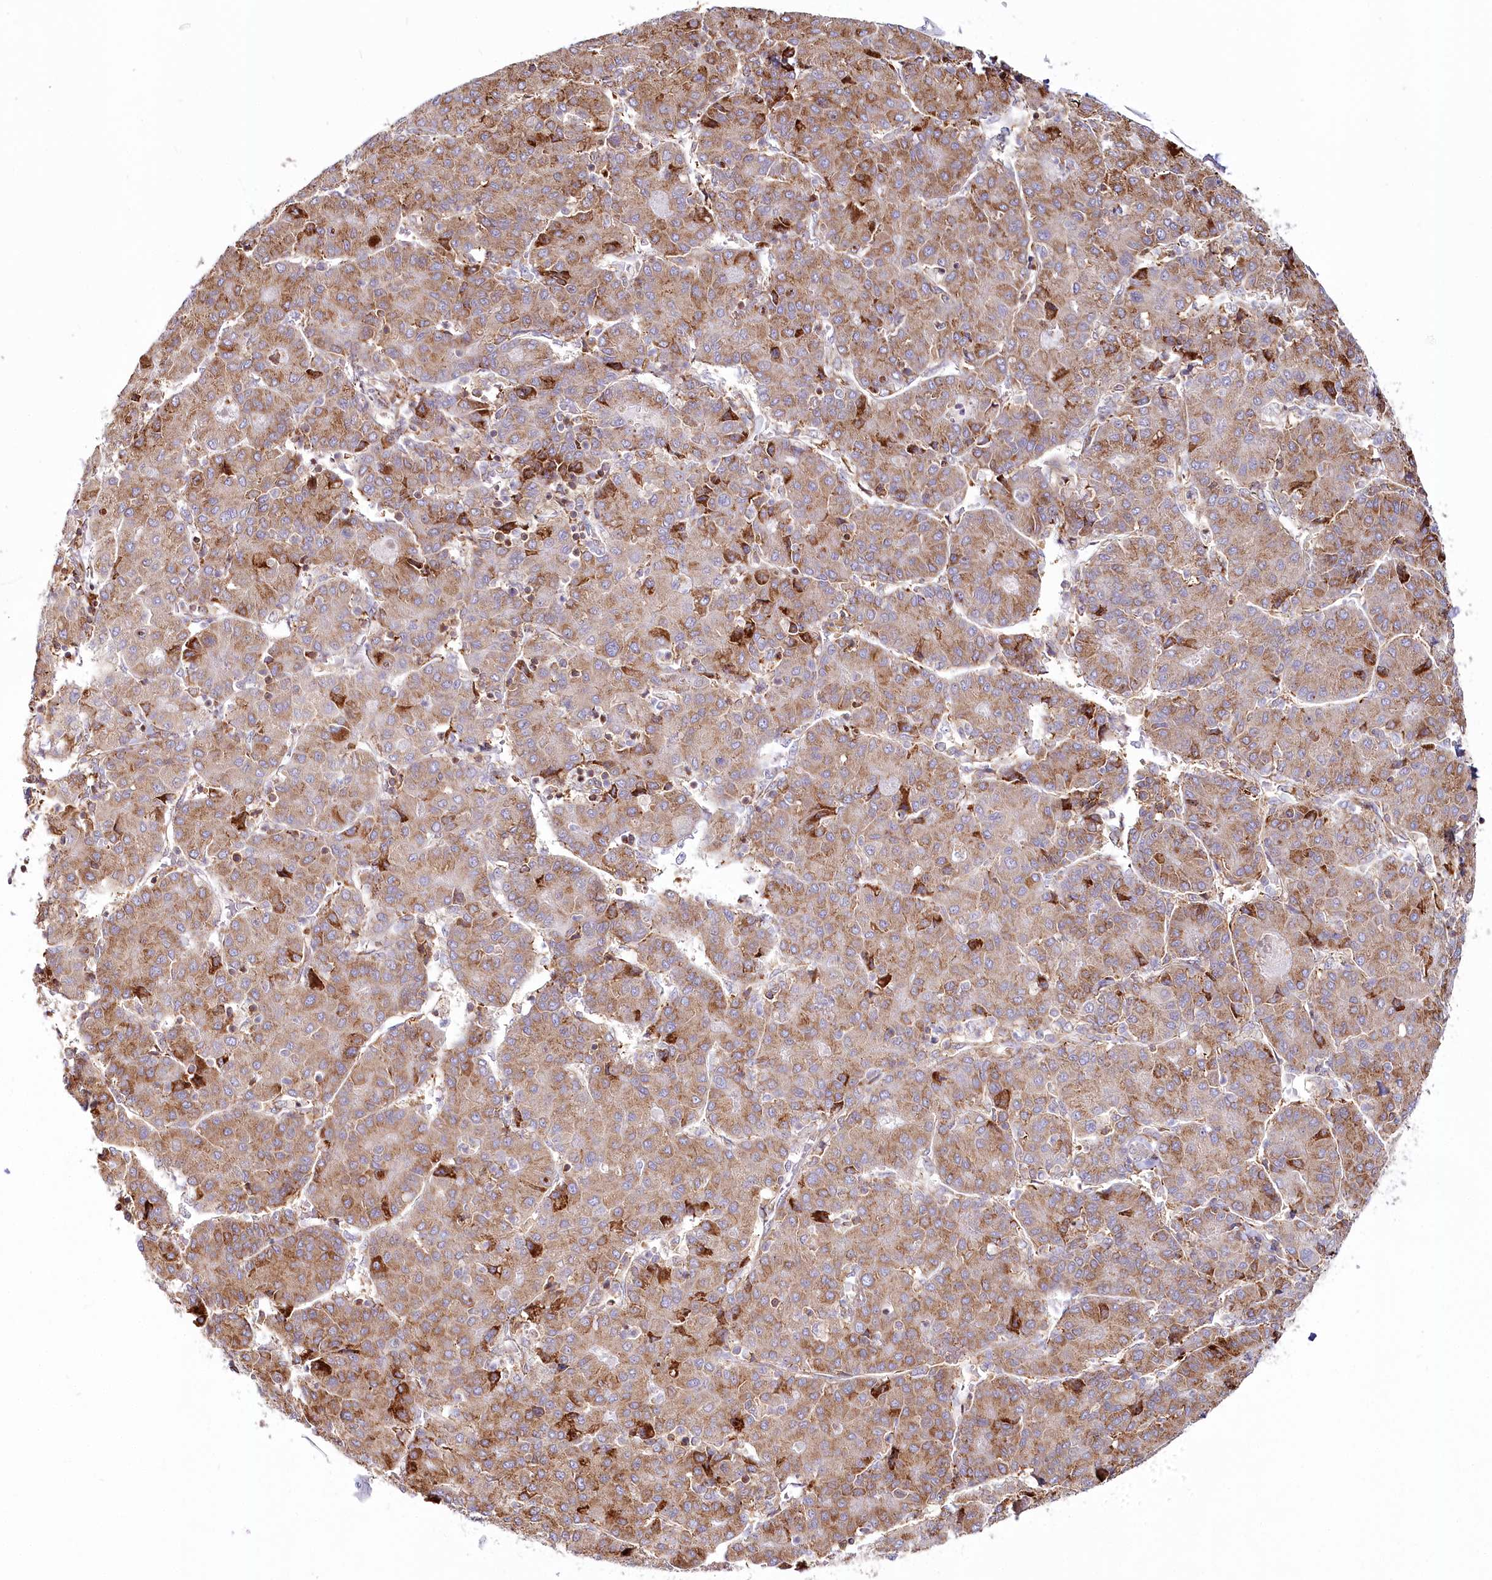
{"staining": {"intensity": "moderate", "quantity": ">75%", "location": "cytoplasmic/membranous"}, "tissue": "liver cancer", "cell_type": "Tumor cells", "image_type": "cancer", "snomed": [{"axis": "morphology", "description": "Carcinoma, Hepatocellular, NOS"}, {"axis": "topography", "description": "Liver"}], "caption": "Brown immunohistochemical staining in human hepatocellular carcinoma (liver) shows moderate cytoplasmic/membranous expression in about >75% of tumor cells.", "gene": "POGLUT1", "patient": {"sex": "male", "age": 65}}